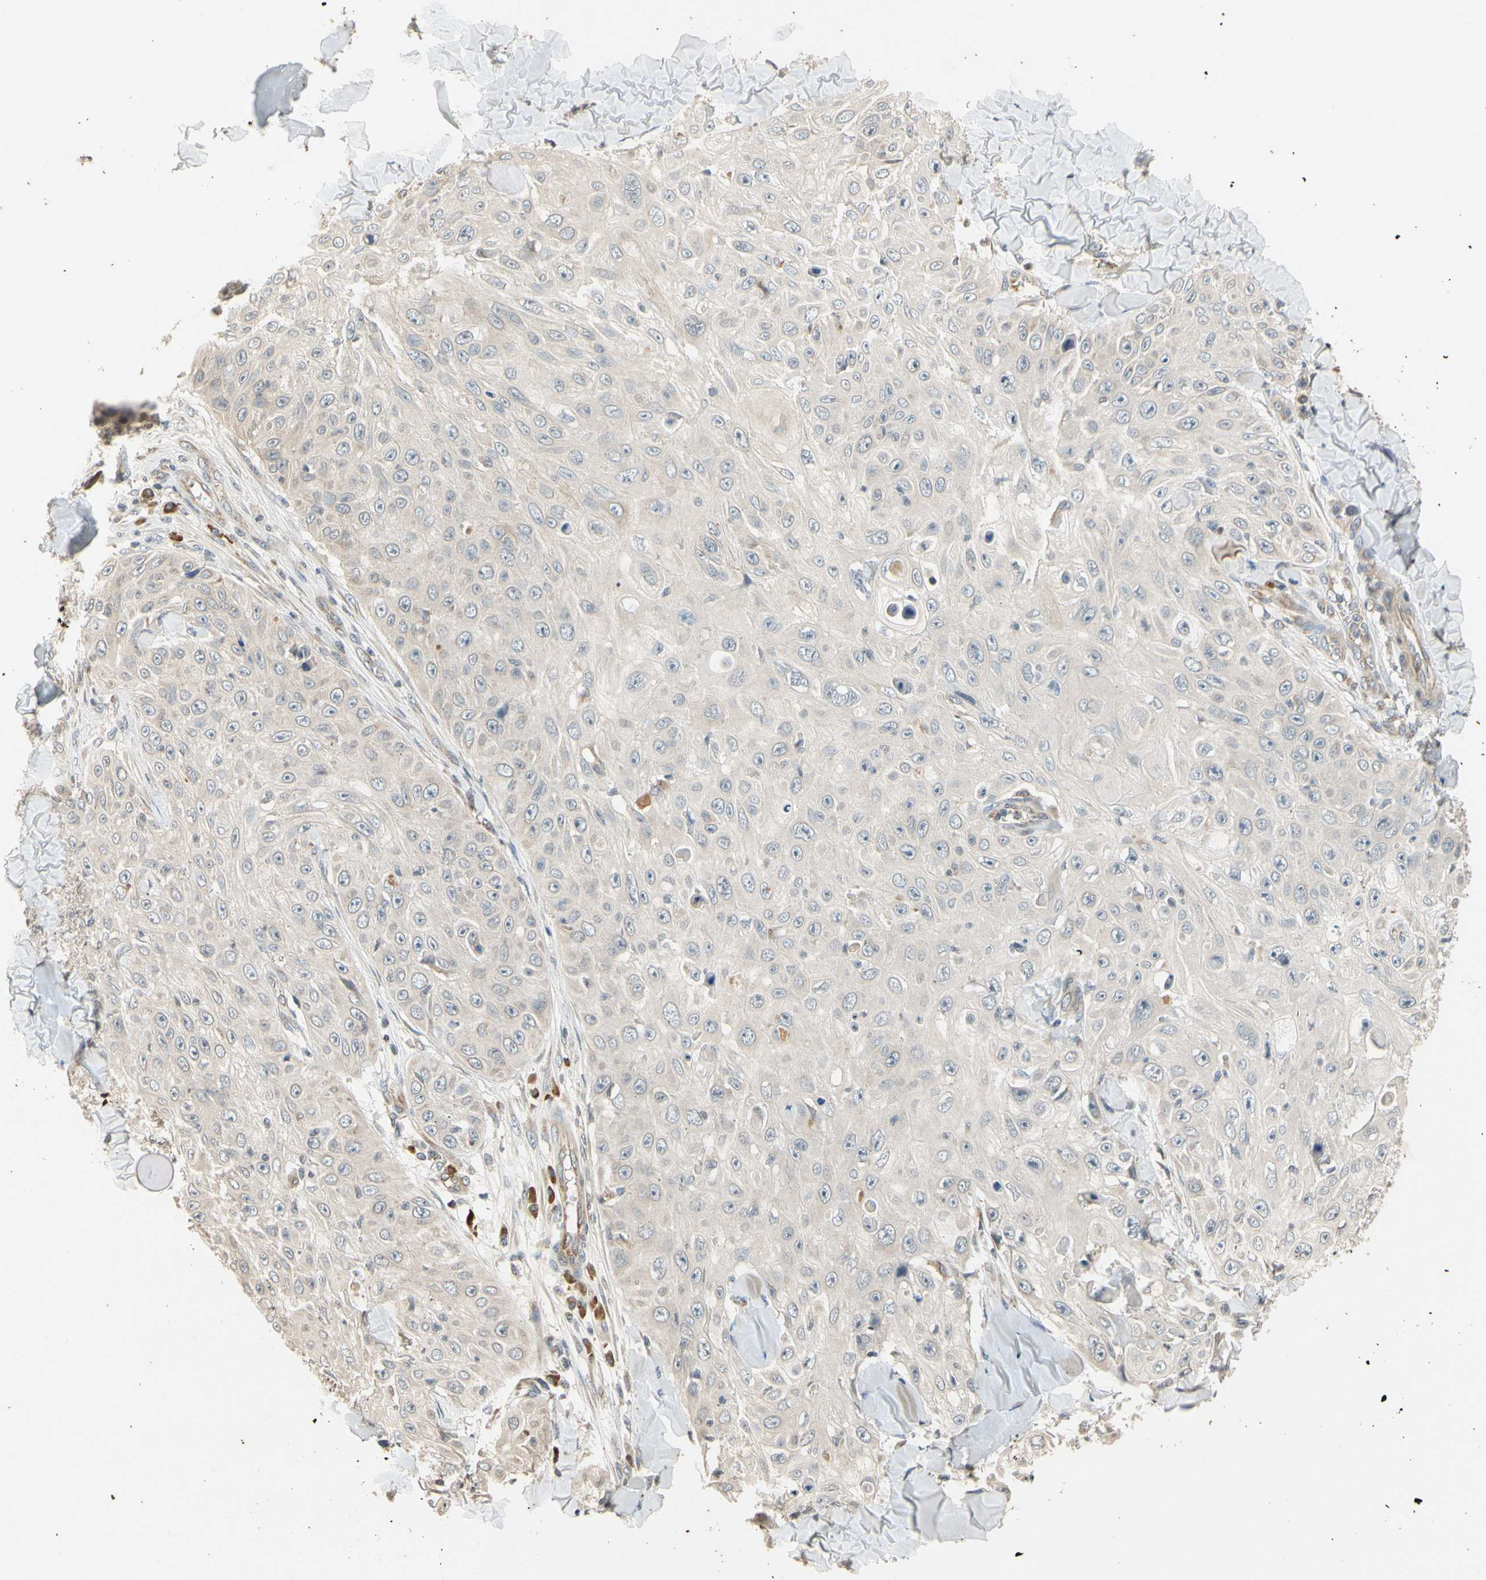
{"staining": {"intensity": "weak", "quantity": ">75%", "location": "cytoplasmic/membranous"}, "tissue": "skin cancer", "cell_type": "Tumor cells", "image_type": "cancer", "snomed": [{"axis": "morphology", "description": "Squamous cell carcinoma, NOS"}, {"axis": "topography", "description": "Skin"}], "caption": "Immunohistochemical staining of human skin cancer displays low levels of weak cytoplasmic/membranous expression in about >75% of tumor cells.", "gene": "ATP2C1", "patient": {"sex": "male", "age": 86}}